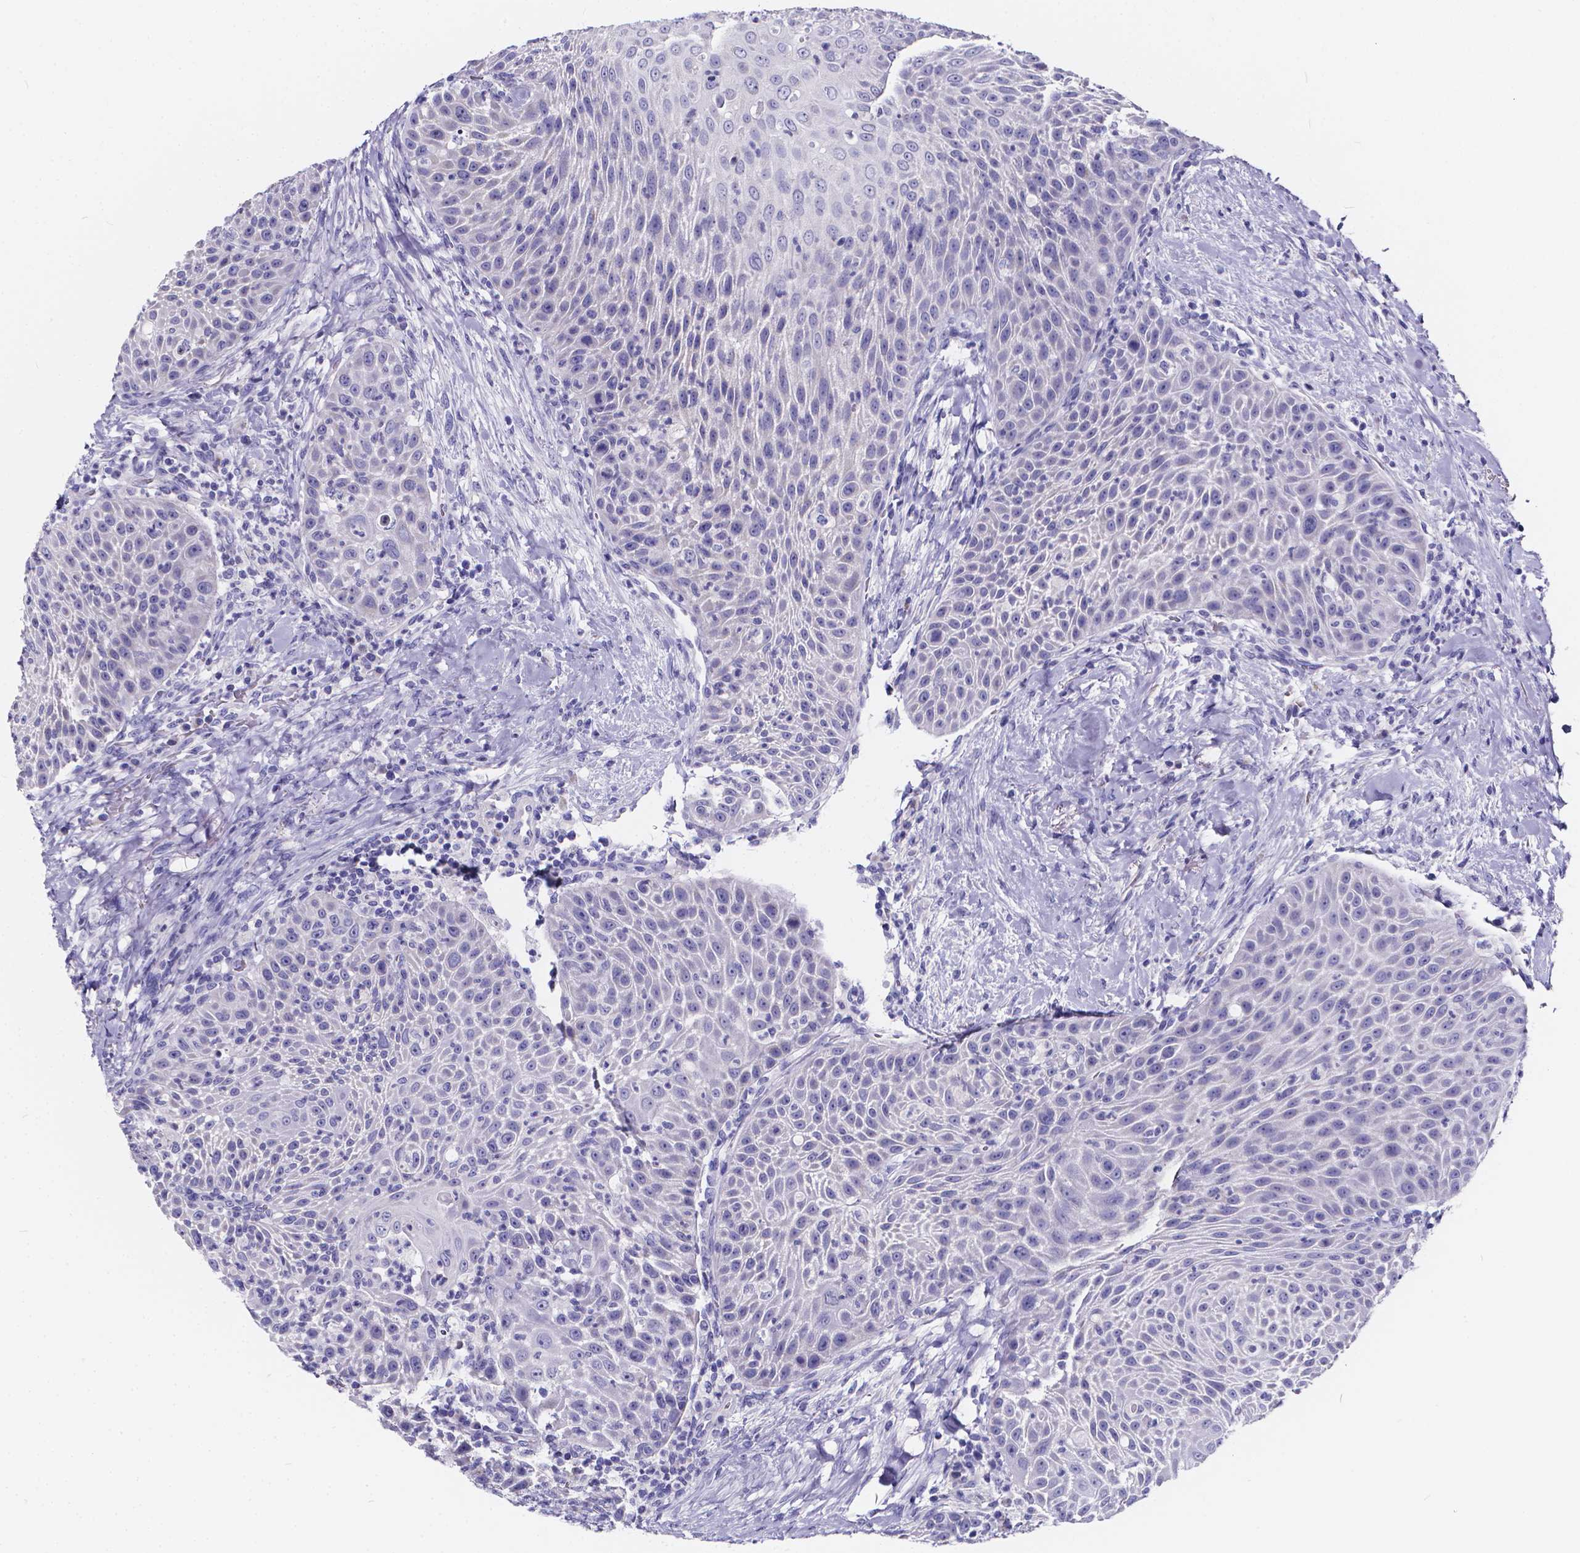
{"staining": {"intensity": "negative", "quantity": "none", "location": "none"}, "tissue": "head and neck cancer", "cell_type": "Tumor cells", "image_type": "cancer", "snomed": [{"axis": "morphology", "description": "Squamous cell carcinoma, NOS"}, {"axis": "topography", "description": "Head-Neck"}], "caption": "Human head and neck cancer stained for a protein using immunohistochemistry (IHC) demonstrates no staining in tumor cells.", "gene": "SPEF2", "patient": {"sex": "male", "age": 69}}